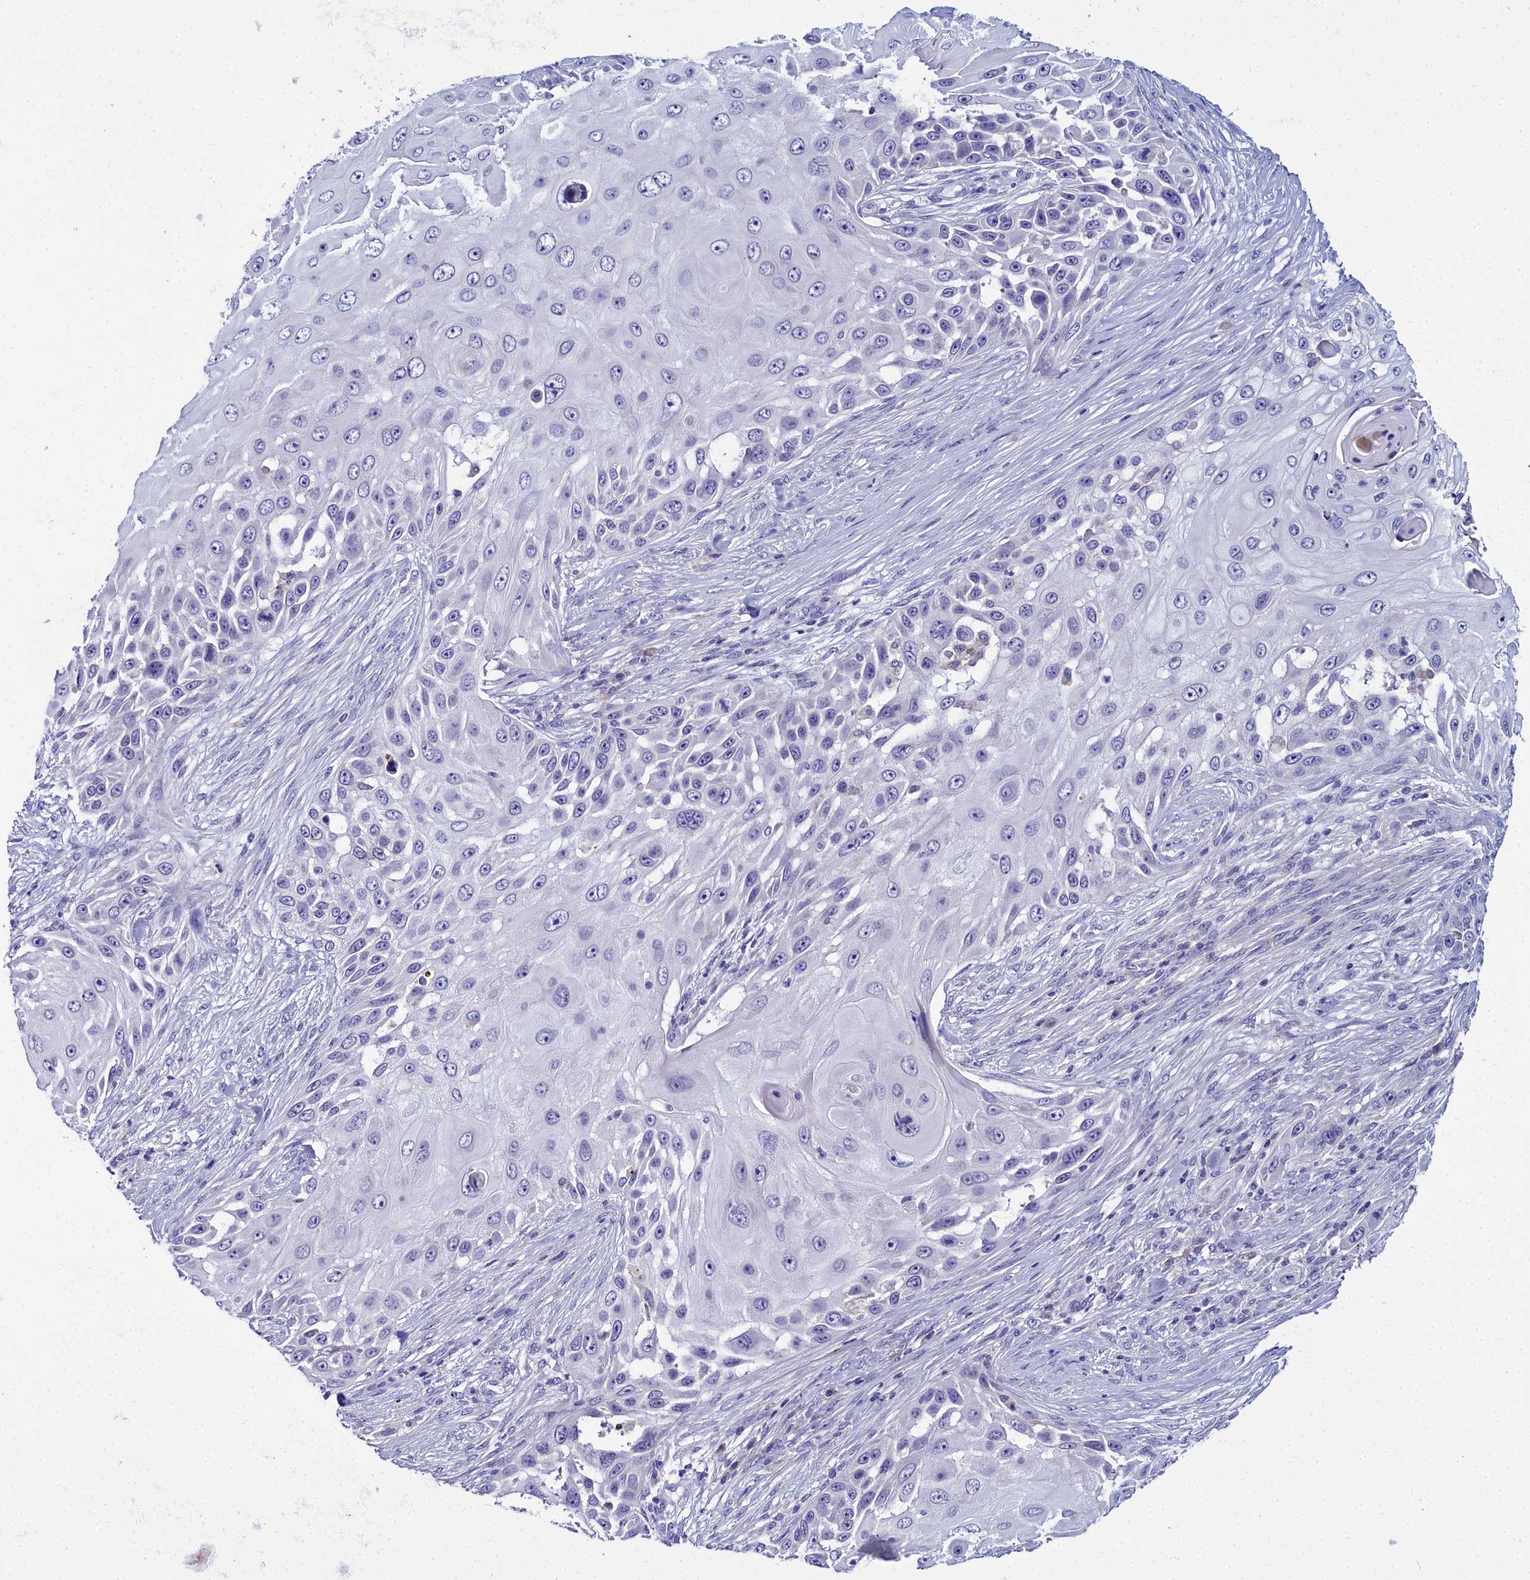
{"staining": {"intensity": "negative", "quantity": "none", "location": "none"}, "tissue": "skin cancer", "cell_type": "Tumor cells", "image_type": "cancer", "snomed": [{"axis": "morphology", "description": "Squamous cell carcinoma, NOS"}, {"axis": "topography", "description": "Skin"}], "caption": "DAB (3,3'-diaminobenzidine) immunohistochemical staining of skin cancer (squamous cell carcinoma) displays no significant positivity in tumor cells.", "gene": "ELAPOR2", "patient": {"sex": "female", "age": 44}}